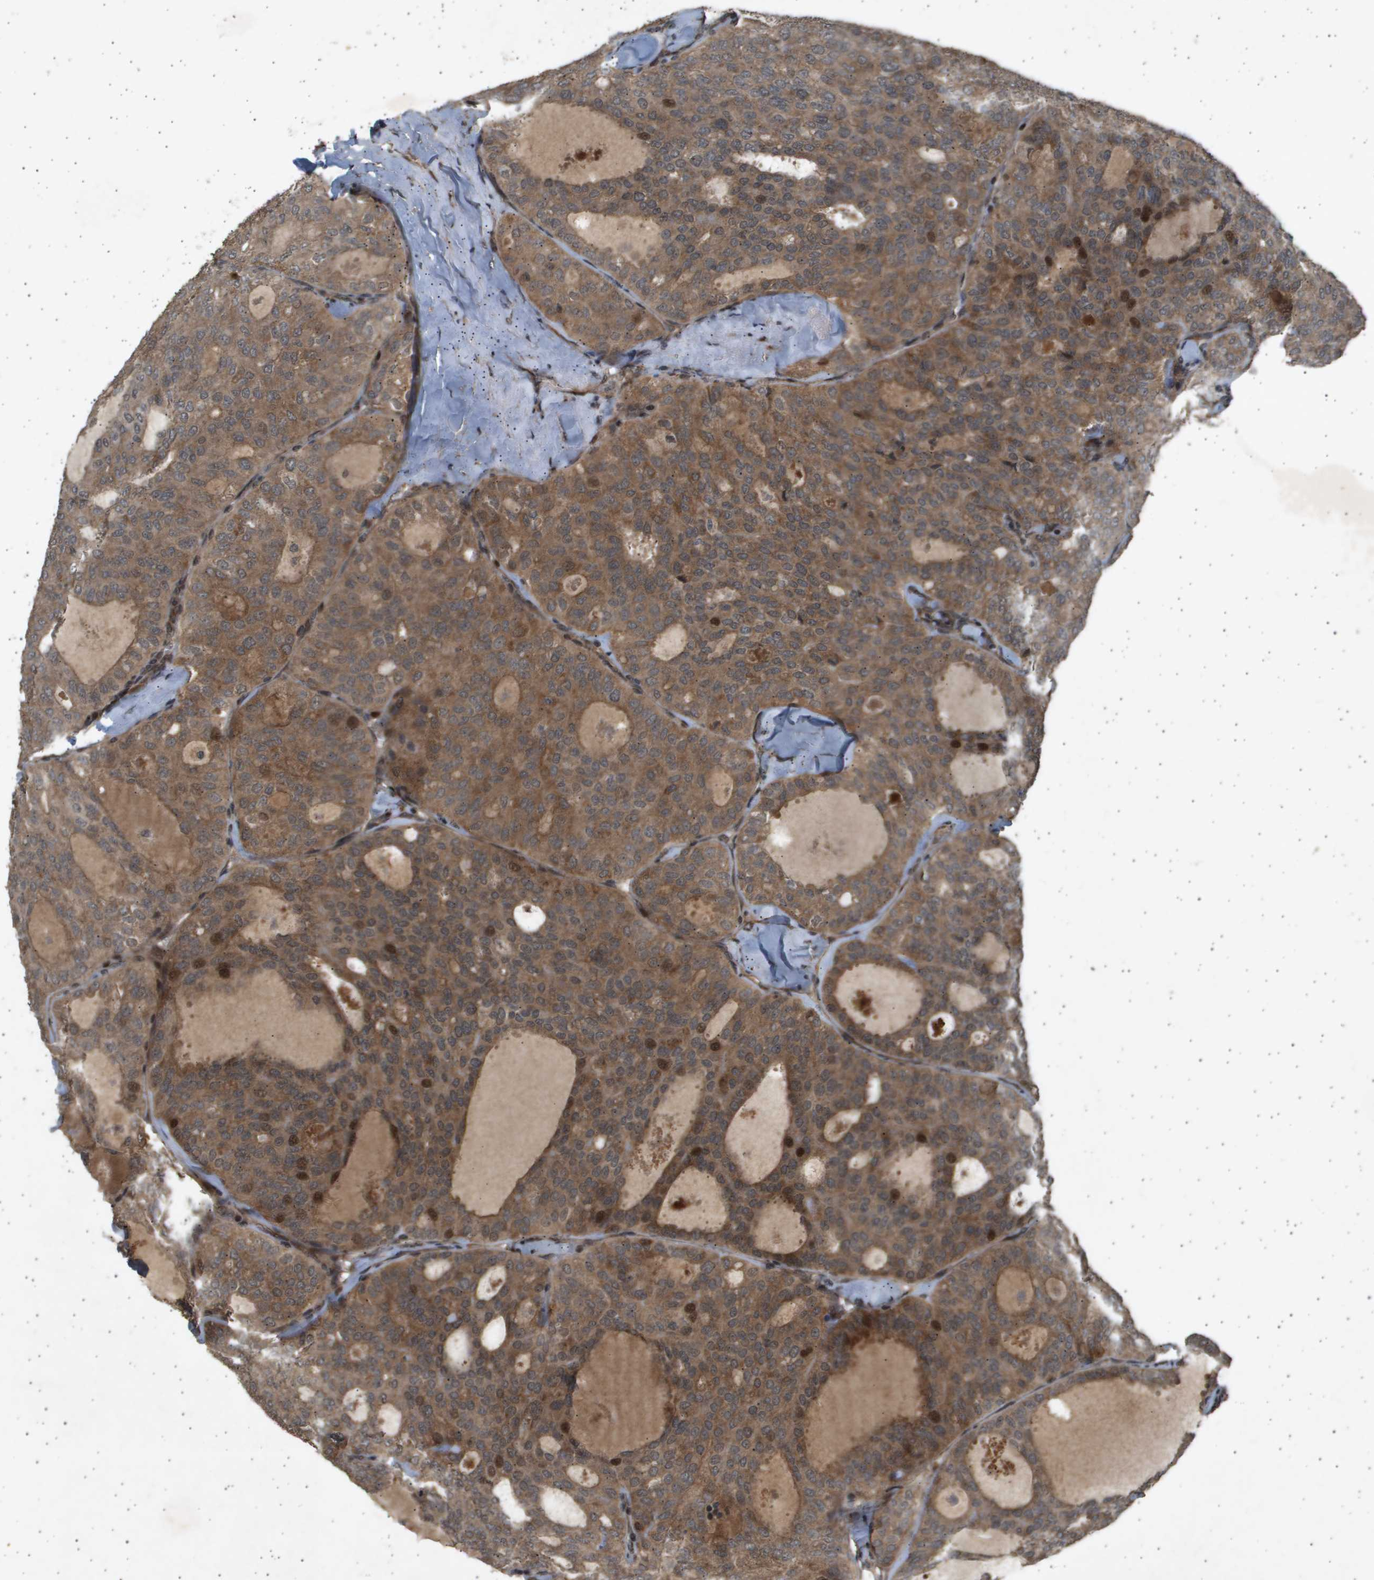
{"staining": {"intensity": "moderate", "quantity": ">75%", "location": "cytoplasmic/membranous,nuclear"}, "tissue": "thyroid cancer", "cell_type": "Tumor cells", "image_type": "cancer", "snomed": [{"axis": "morphology", "description": "Follicular adenoma carcinoma, NOS"}, {"axis": "topography", "description": "Thyroid gland"}], "caption": "The immunohistochemical stain highlights moderate cytoplasmic/membranous and nuclear expression in tumor cells of thyroid cancer (follicular adenoma carcinoma) tissue. The staining was performed using DAB, with brown indicating positive protein expression. Nuclei are stained blue with hematoxylin.", "gene": "TNRC6A", "patient": {"sex": "male", "age": 75}}